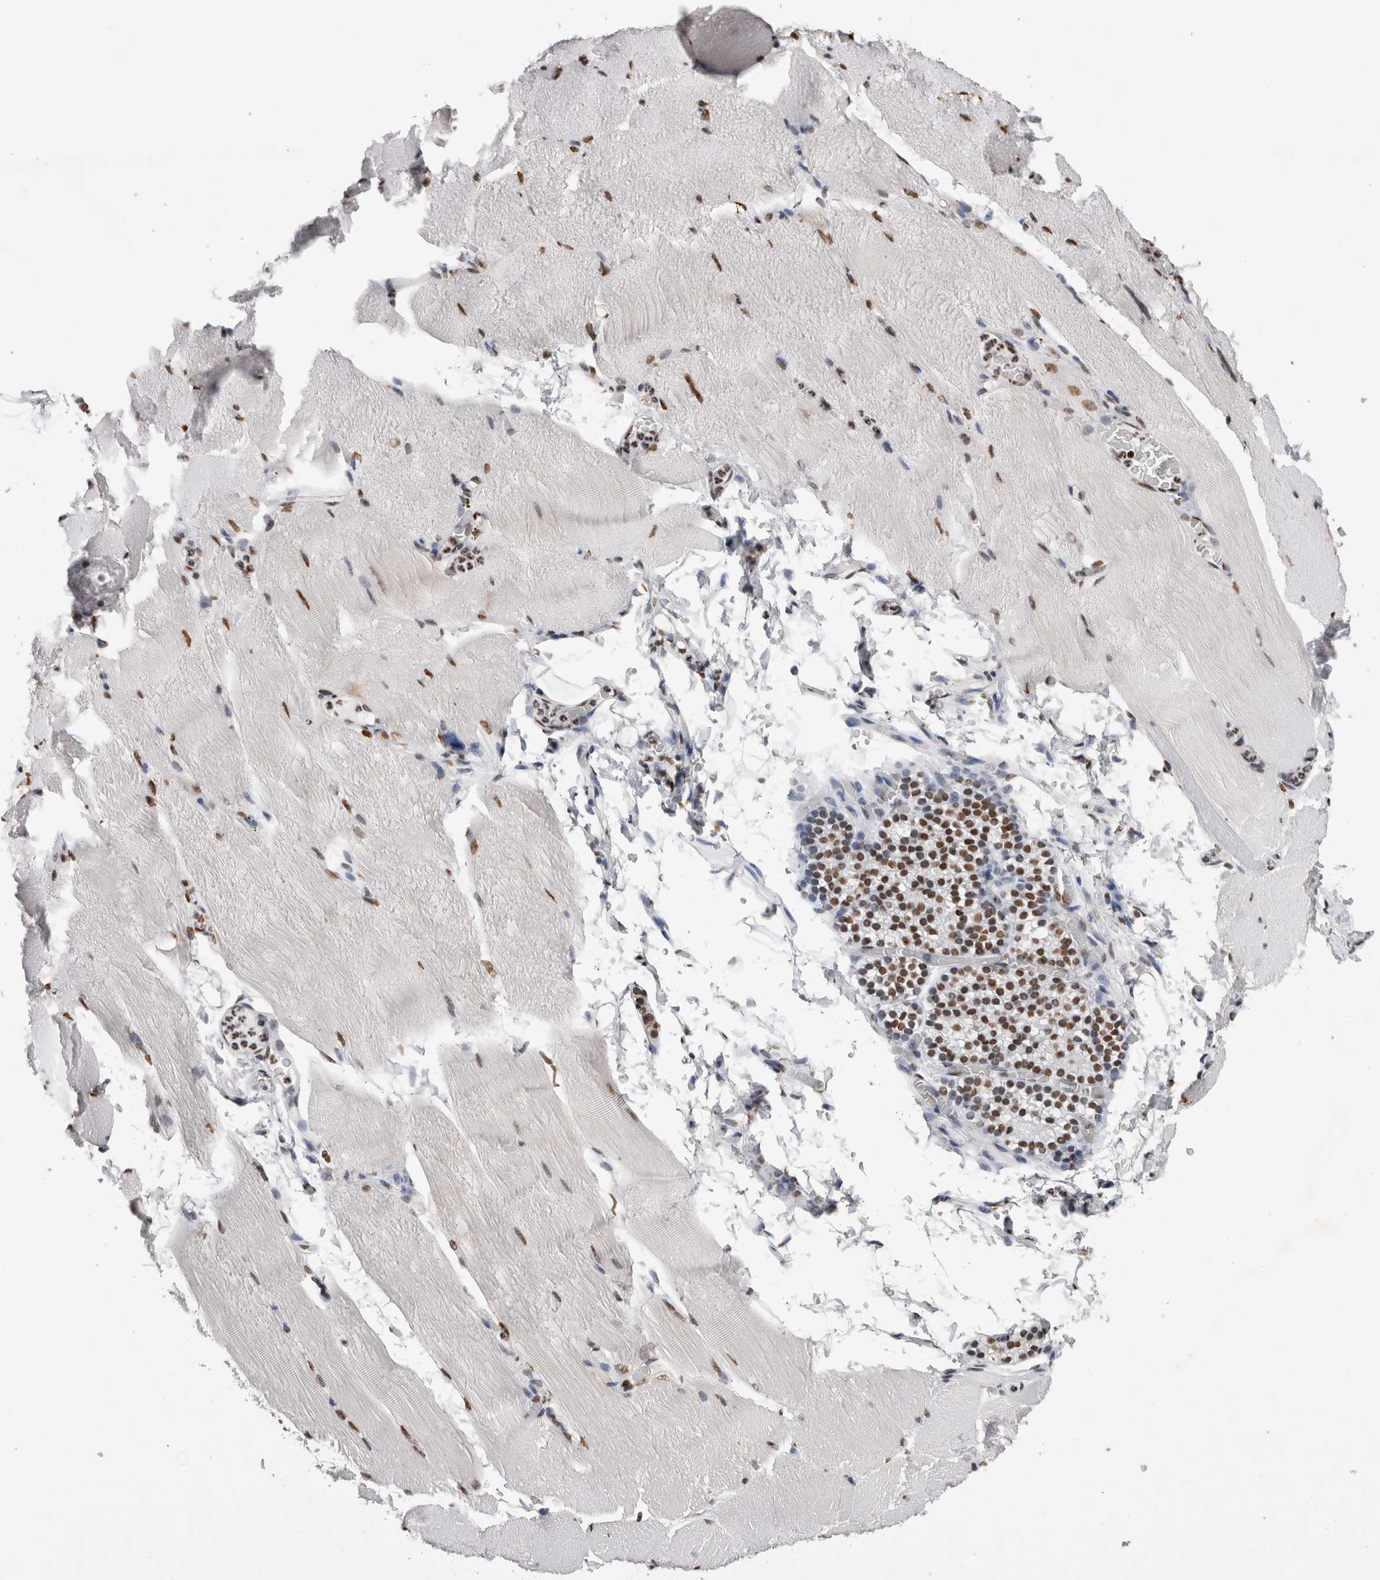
{"staining": {"intensity": "strong", "quantity": "25%-75%", "location": "nuclear"}, "tissue": "skeletal muscle", "cell_type": "Myocytes", "image_type": "normal", "snomed": [{"axis": "morphology", "description": "Normal tissue, NOS"}, {"axis": "topography", "description": "Skeletal muscle"}, {"axis": "topography", "description": "Parathyroid gland"}], "caption": "Skeletal muscle stained with immunohistochemistry exhibits strong nuclear expression in approximately 25%-75% of myocytes.", "gene": "ALPK3", "patient": {"sex": "female", "age": 37}}